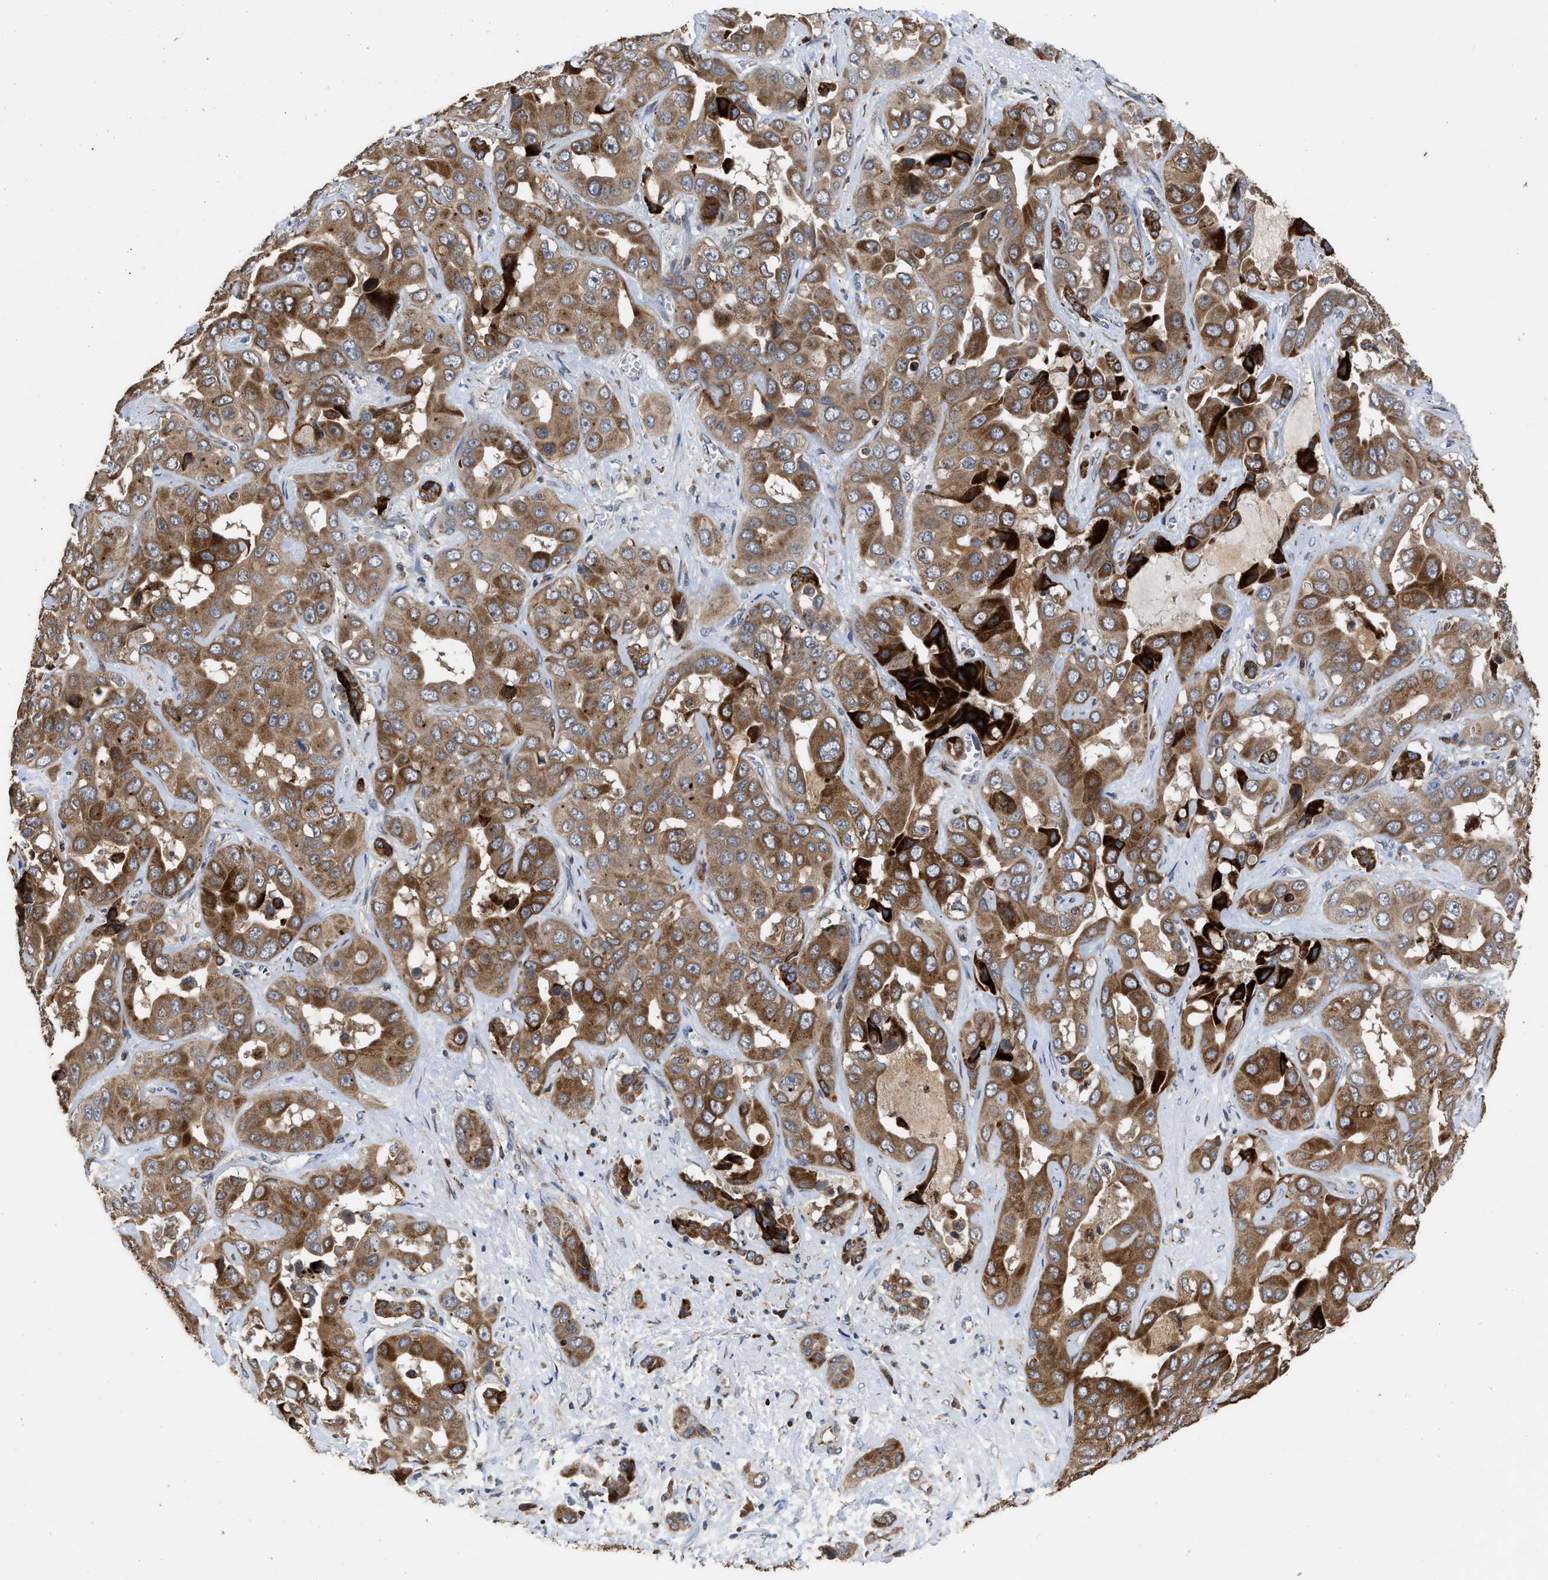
{"staining": {"intensity": "strong", "quantity": ">75%", "location": "cytoplasmic/membranous"}, "tissue": "liver cancer", "cell_type": "Tumor cells", "image_type": "cancer", "snomed": [{"axis": "morphology", "description": "Cholangiocarcinoma"}, {"axis": "topography", "description": "Liver"}], "caption": "Approximately >75% of tumor cells in human liver cancer demonstrate strong cytoplasmic/membranous protein positivity as visualized by brown immunohistochemical staining.", "gene": "AK2", "patient": {"sex": "female", "age": 52}}